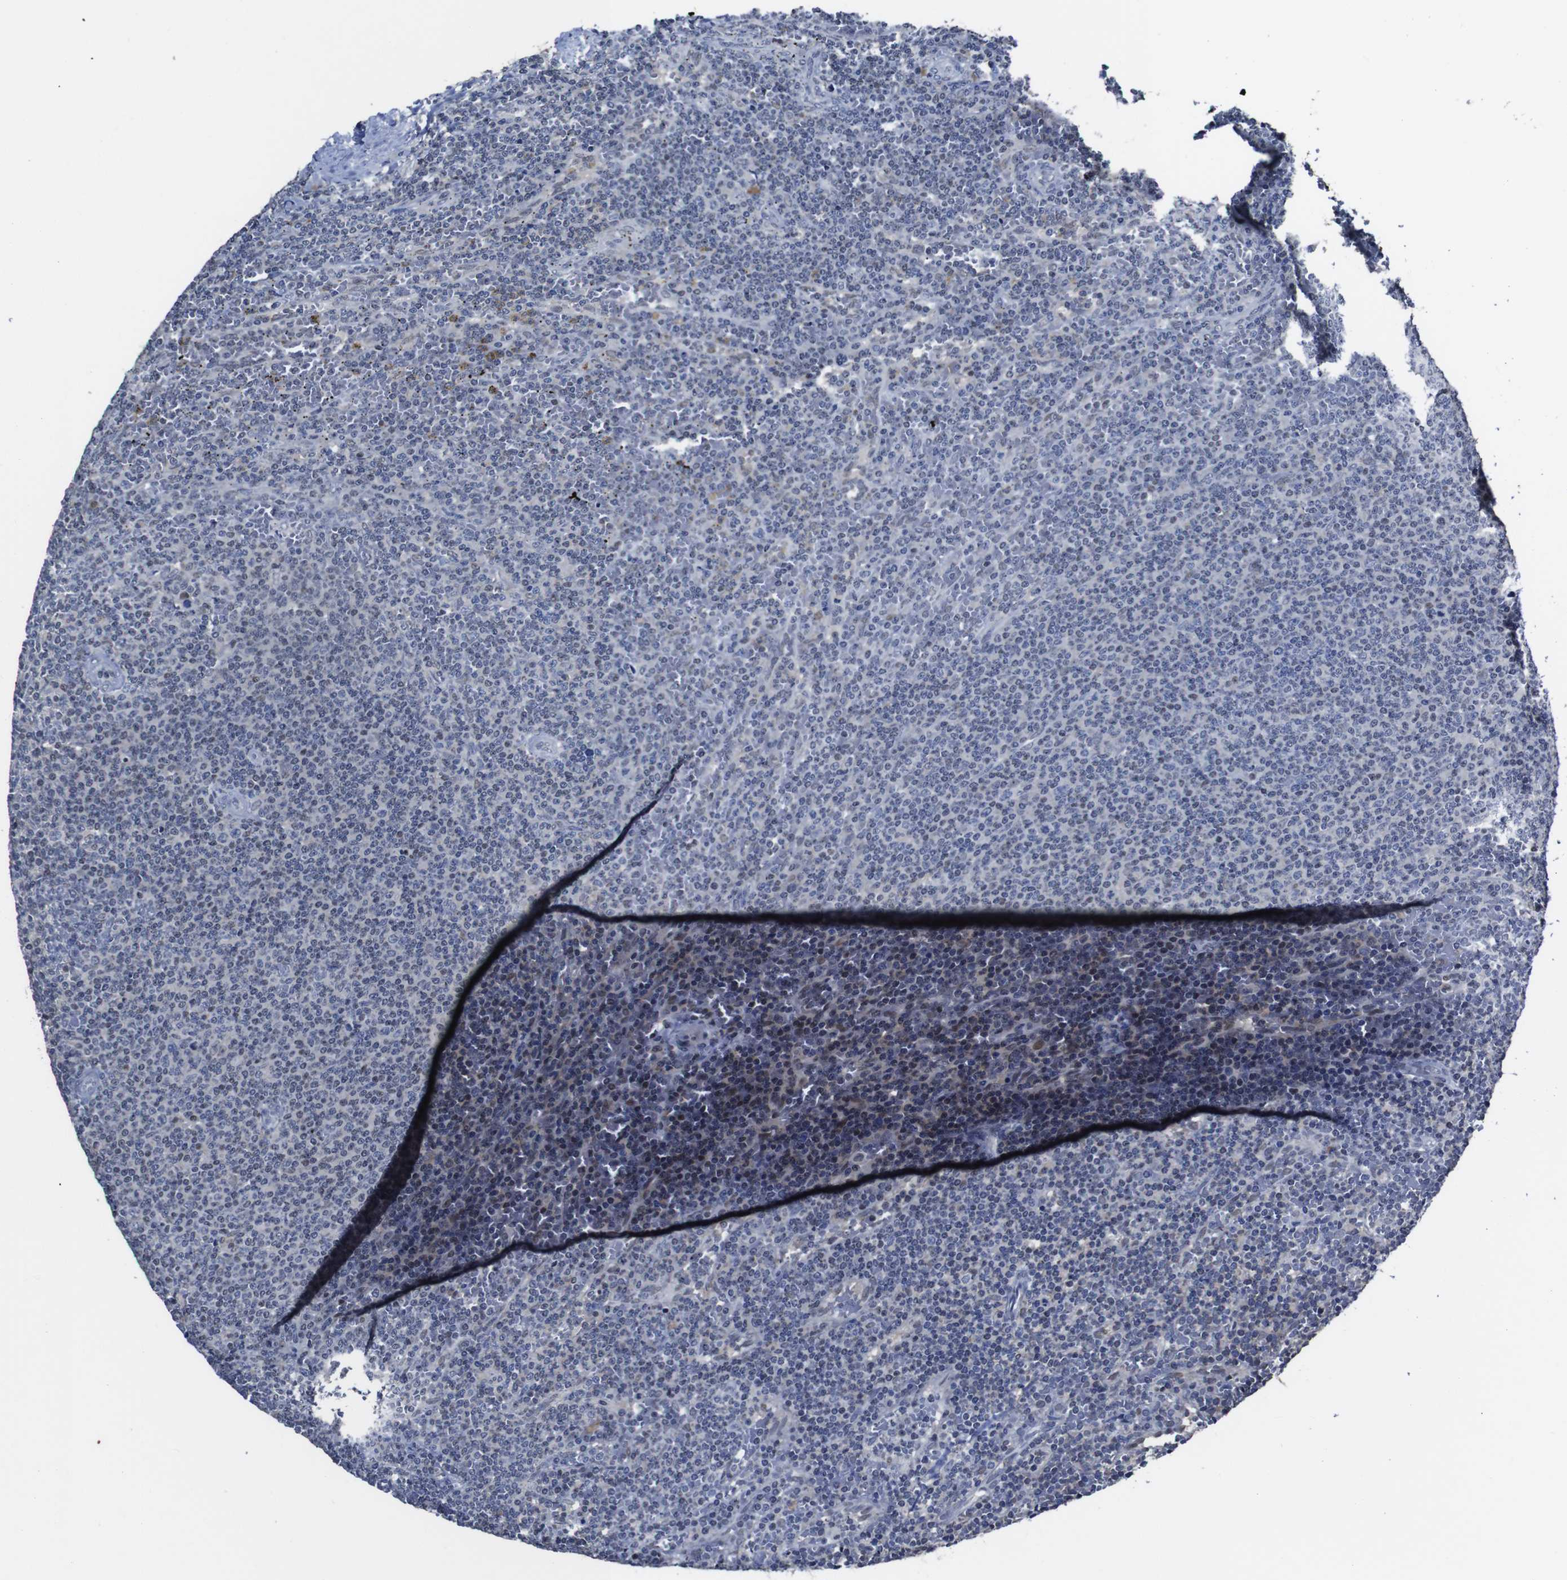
{"staining": {"intensity": "negative", "quantity": "none", "location": "none"}, "tissue": "lymphoma", "cell_type": "Tumor cells", "image_type": "cancer", "snomed": [{"axis": "morphology", "description": "Malignant lymphoma, non-Hodgkin's type, Low grade"}, {"axis": "topography", "description": "Spleen"}], "caption": "There is no significant positivity in tumor cells of lymphoma.", "gene": "SEMA4B", "patient": {"sex": "female", "age": 50}}